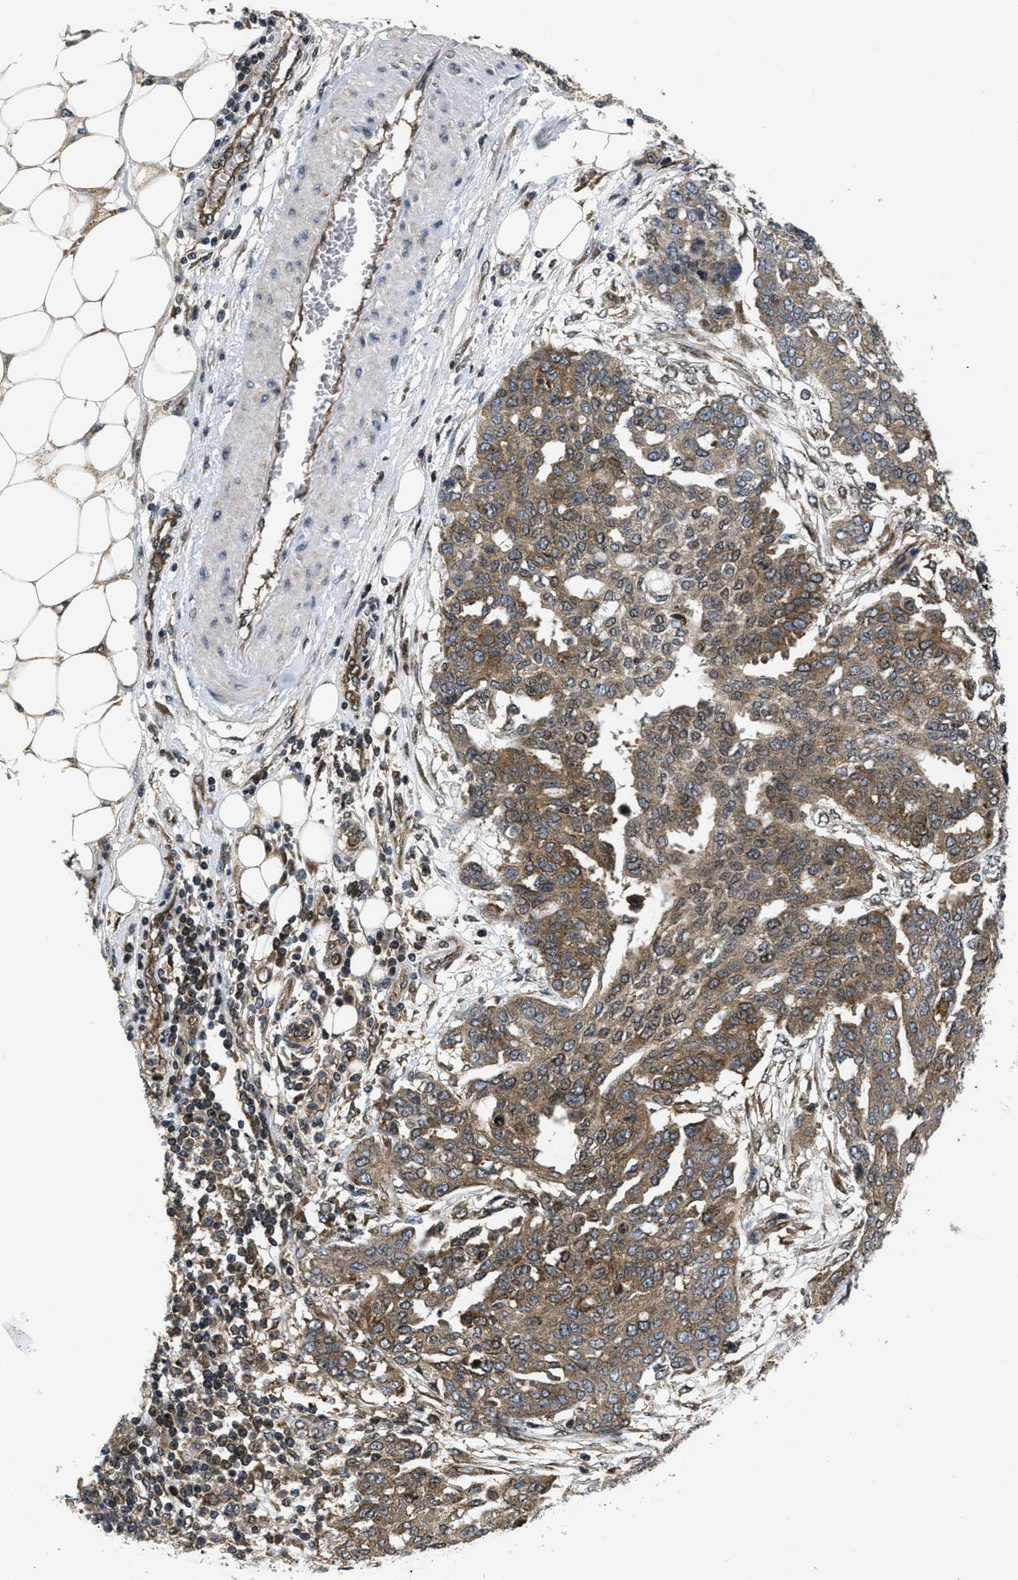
{"staining": {"intensity": "moderate", "quantity": ">75%", "location": "cytoplasmic/membranous"}, "tissue": "ovarian cancer", "cell_type": "Tumor cells", "image_type": "cancer", "snomed": [{"axis": "morphology", "description": "Cystadenocarcinoma, serous, NOS"}, {"axis": "topography", "description": "Soft tissue"}, {"axis": "topography", "description": "Ovary"}], "caption": "Immunohistochemistry of human ovarian cancer displays medium levels of moderate cytoplasmic/membranous staining in about >75% of tumor cells.", "gene": "PPP2CB", "patient": {"sex": "female", "age": 57}}